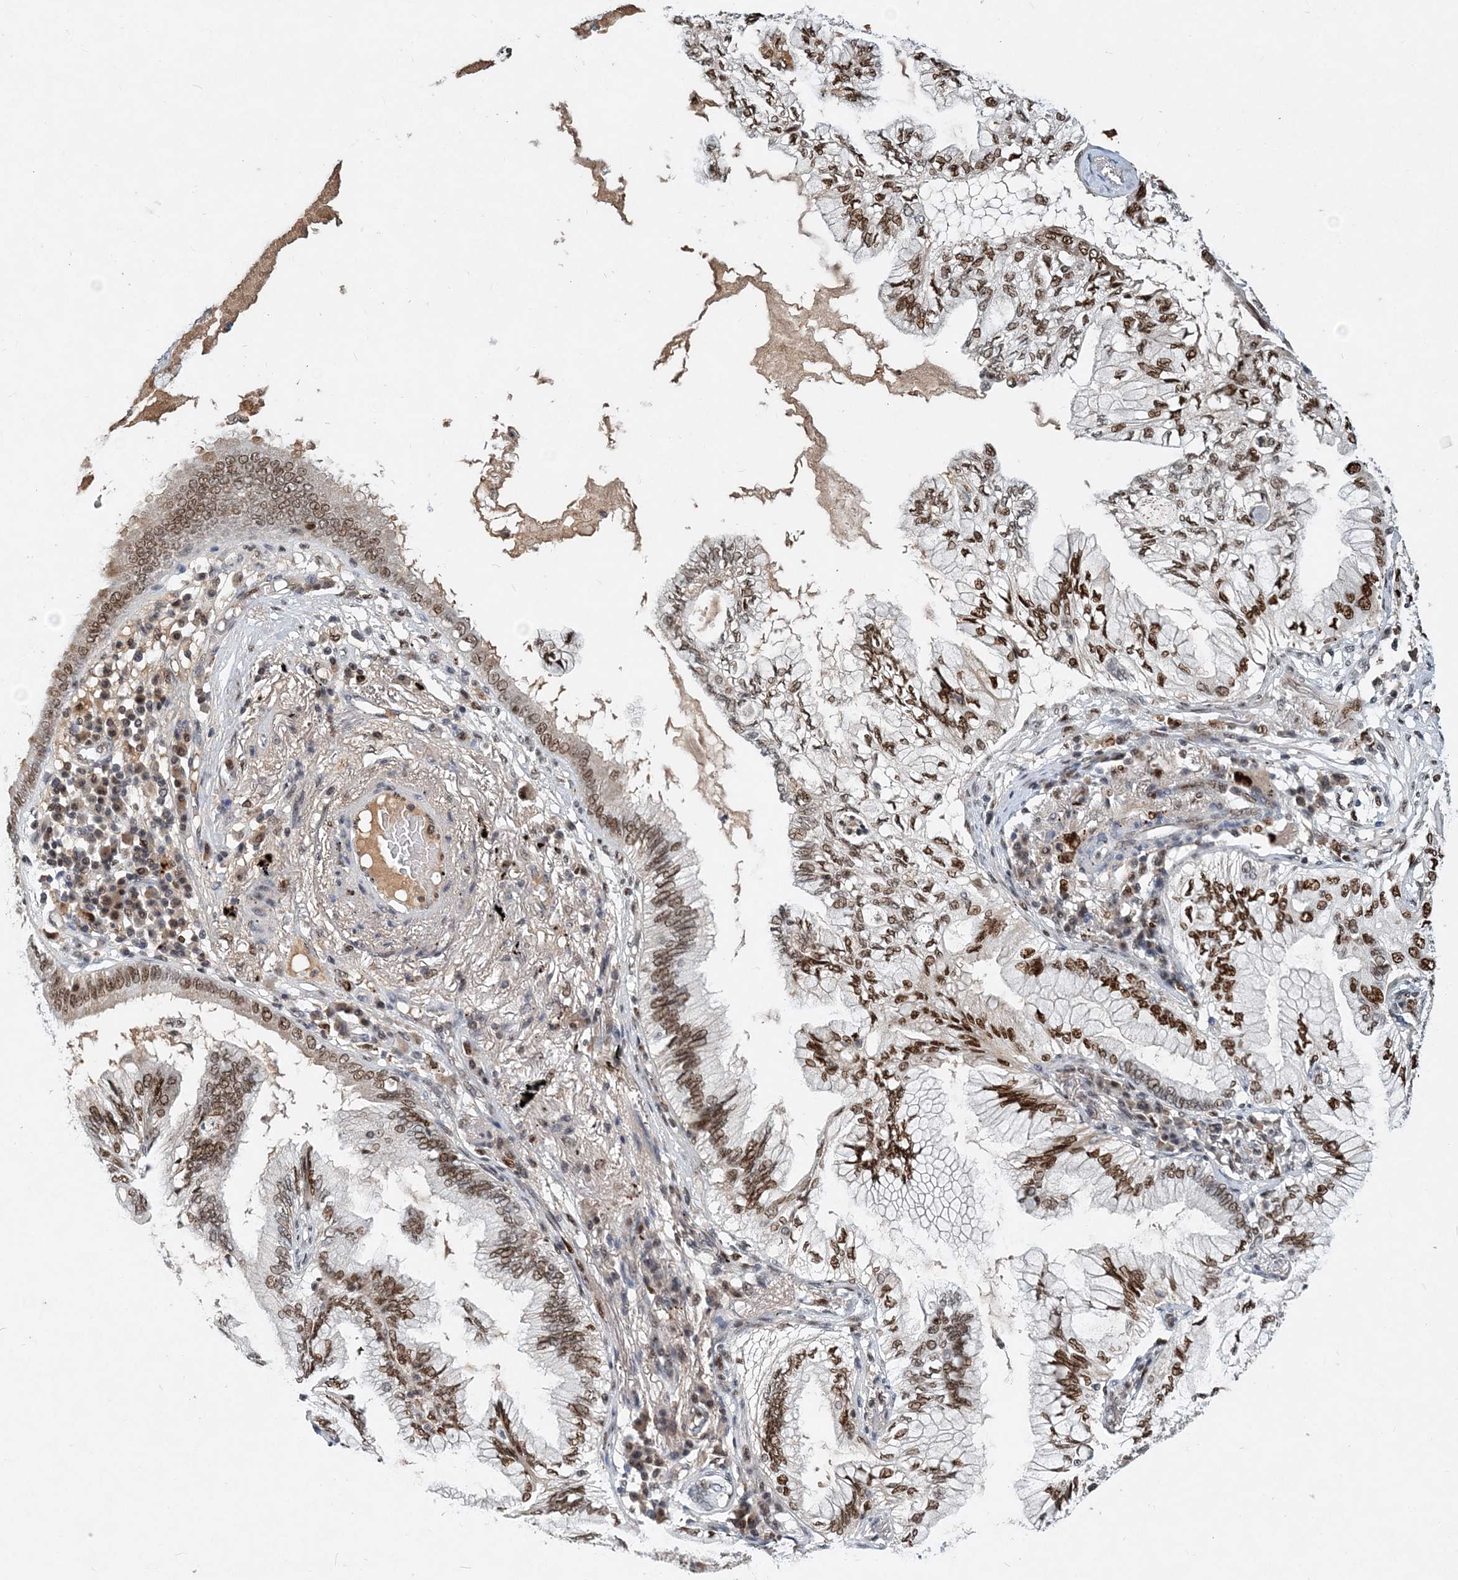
{"staining": {"intensity": "moderate", "quantity": ">75%", "location": "nuclear"}, "tissue": "lung cancer", "cell_type": "Tumor cells", "image_type": "cancer", "snomed": [{"axis": "morphology", "description": "Normal tissue, NOS"}, {"axis": "morphology", "description": "Adenocarcinoma, NOS"}, {"axis": "topography", "description": "Bronchus"}, {"axis": "topography", "description": "Lung"}], "caption": "Lung cancer (adenocarcinoma) stained for a protein (brown) demonstrates moderate nuclear positive expression in approximately >75% of tumor cells.", "gene": "KPNA4", "patient": {"sex": "female", "age": 70}}